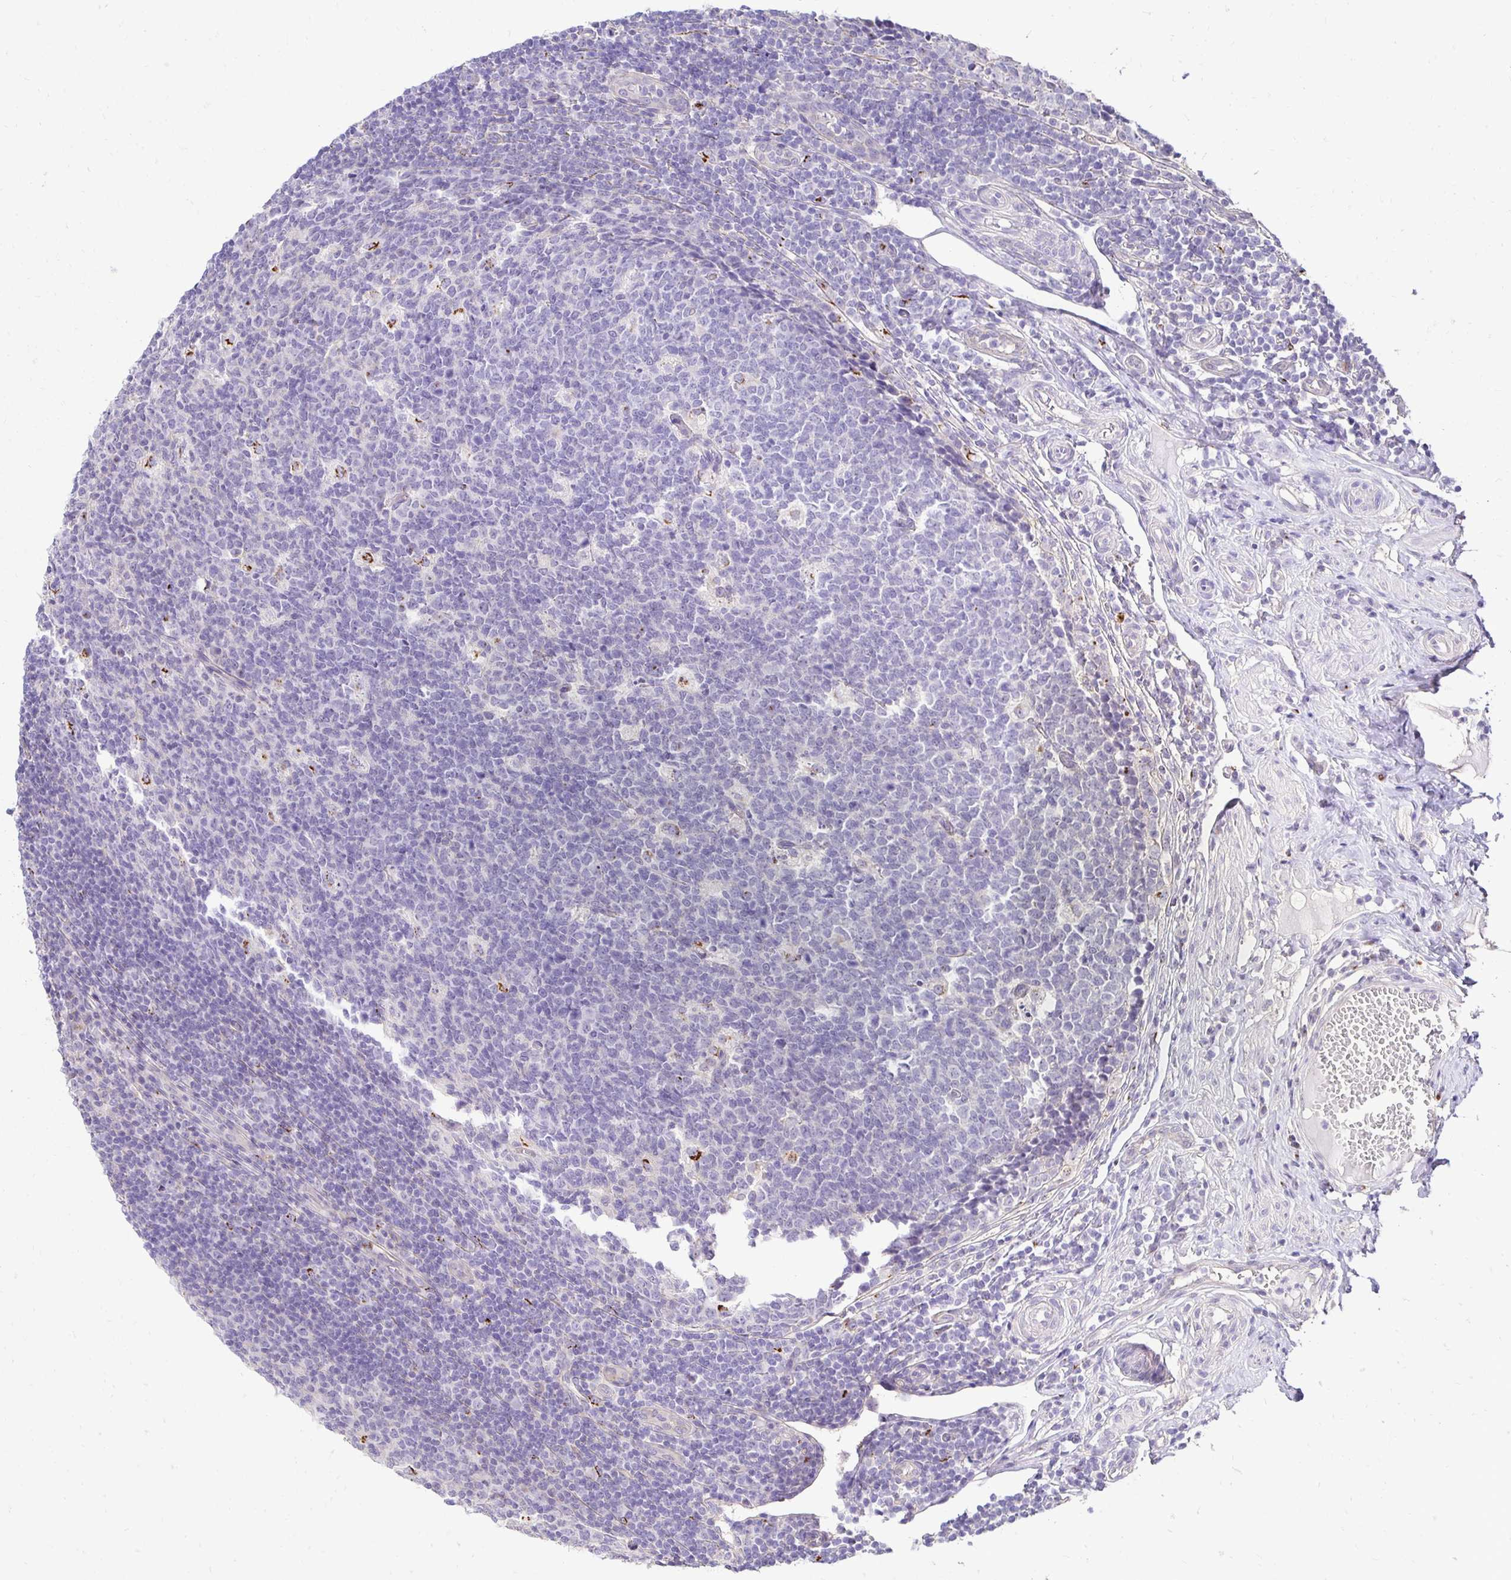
{"staining": {"intensity": "negative", "quantity": "none", "location": "none"}, "tissue": "appendix", "cell_type": "Glandular cells", "image_type": "normal", "snomed": [{"axis": "morphology", "description": "Normal tissue, NOS"}, {"axis": "topography", "description": "Appendix"}], "caption": "Image shows no protein positivity in glandular cells of normal appendix. (DAB immunohistochemistry, high magnification).", "gene": "SLC9A1", "patient": {"sex": "male", "age": 18}}